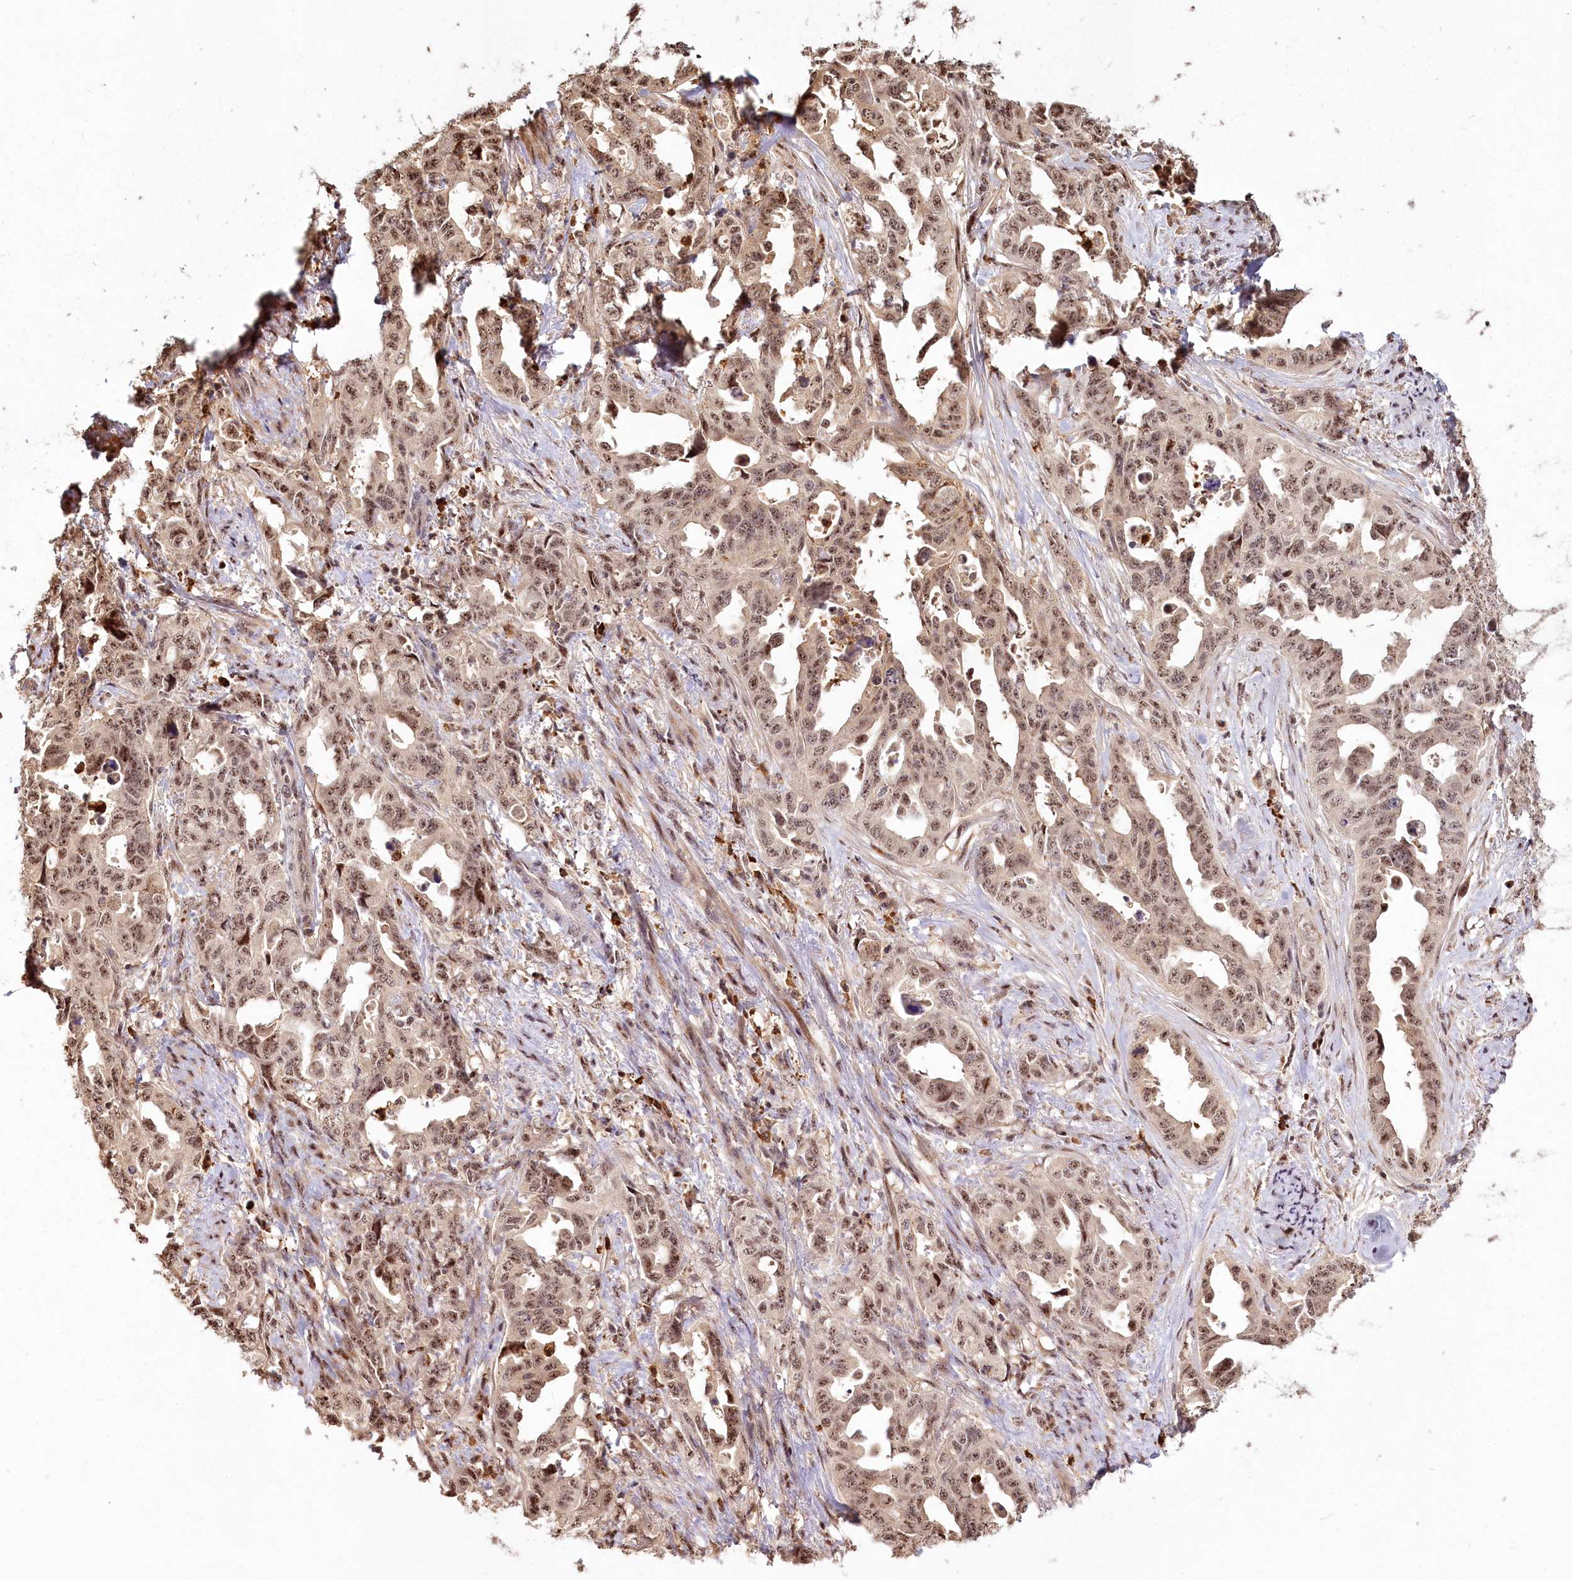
{"staining": {"intensity": "moderate", "quantity": ">75%", "location": "nuclear"}, "tissue": "endometrial cancer", "cell_type": "Tumor cells", "image_type": "cancer", "snomed": [{"axis": "morphology", "description": "Adenocarcinoma, NOS"}, {"axis": "topography", "description": "Endometrium"}], "caption": "Adenocarcinoma (endometrial) stained with a brown dye displays moderate nuclear positive staining in approximately >75% of tumor cells.", "gene": "PYROXD1", "patient": {"sex": "female", "age": 65}}